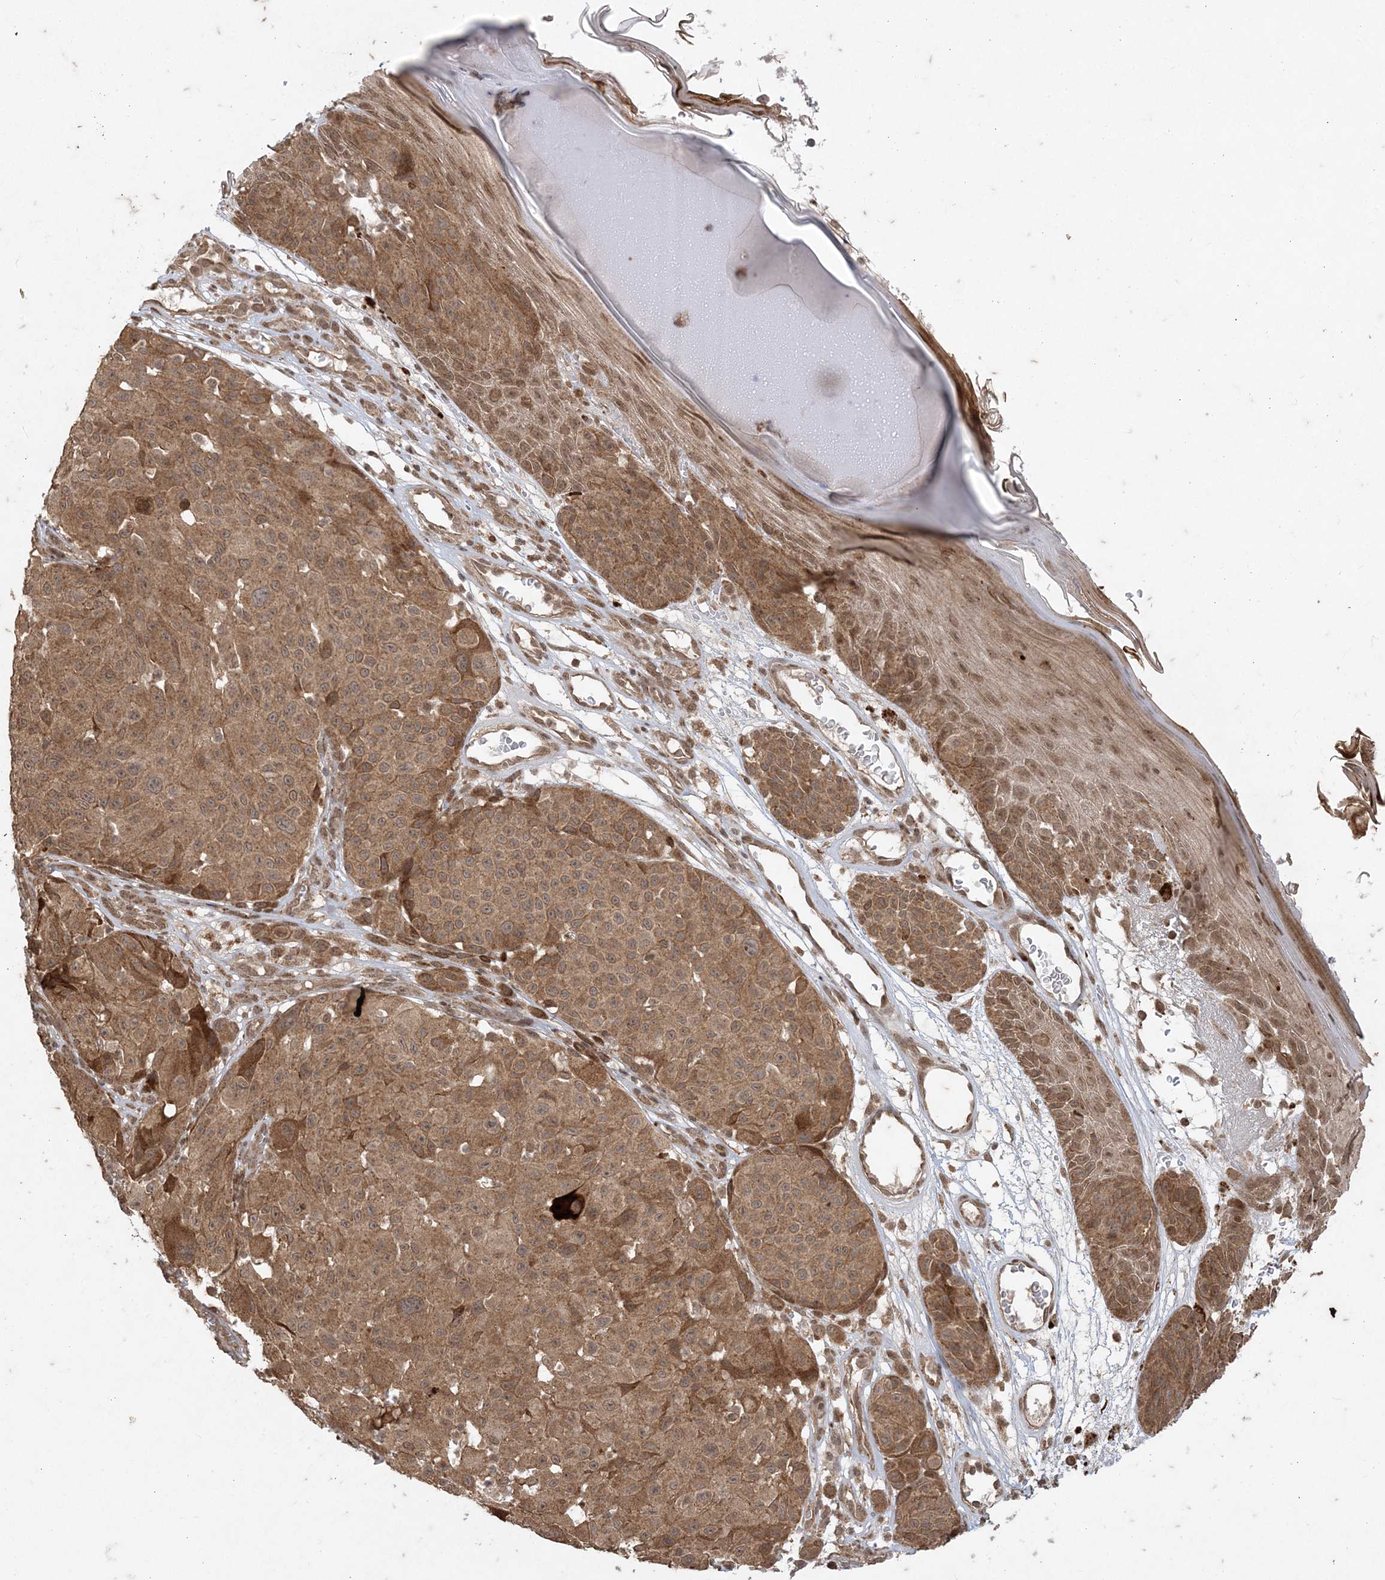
{"staining": {"intensity": "moderate", "quantity": ">75%", "location": "cytoplasmic/membranous"}, "tissue": "melanoma", "cell_type": "Tumor cells", "image_type": "cancer", "snomed": [{"axis": "morphology", "description": "Malignant melanoma, NOS"}, {"axis": "topography", "description": "Skin"}], "caption": "Brown immunohistochemical staining in malignant melanoma displays moderate cytoplasmic/membranous positivity in approximately >75% of tumor cells.", "gene": "RRAS", "patient": {"sex": "male", "age": 83}}